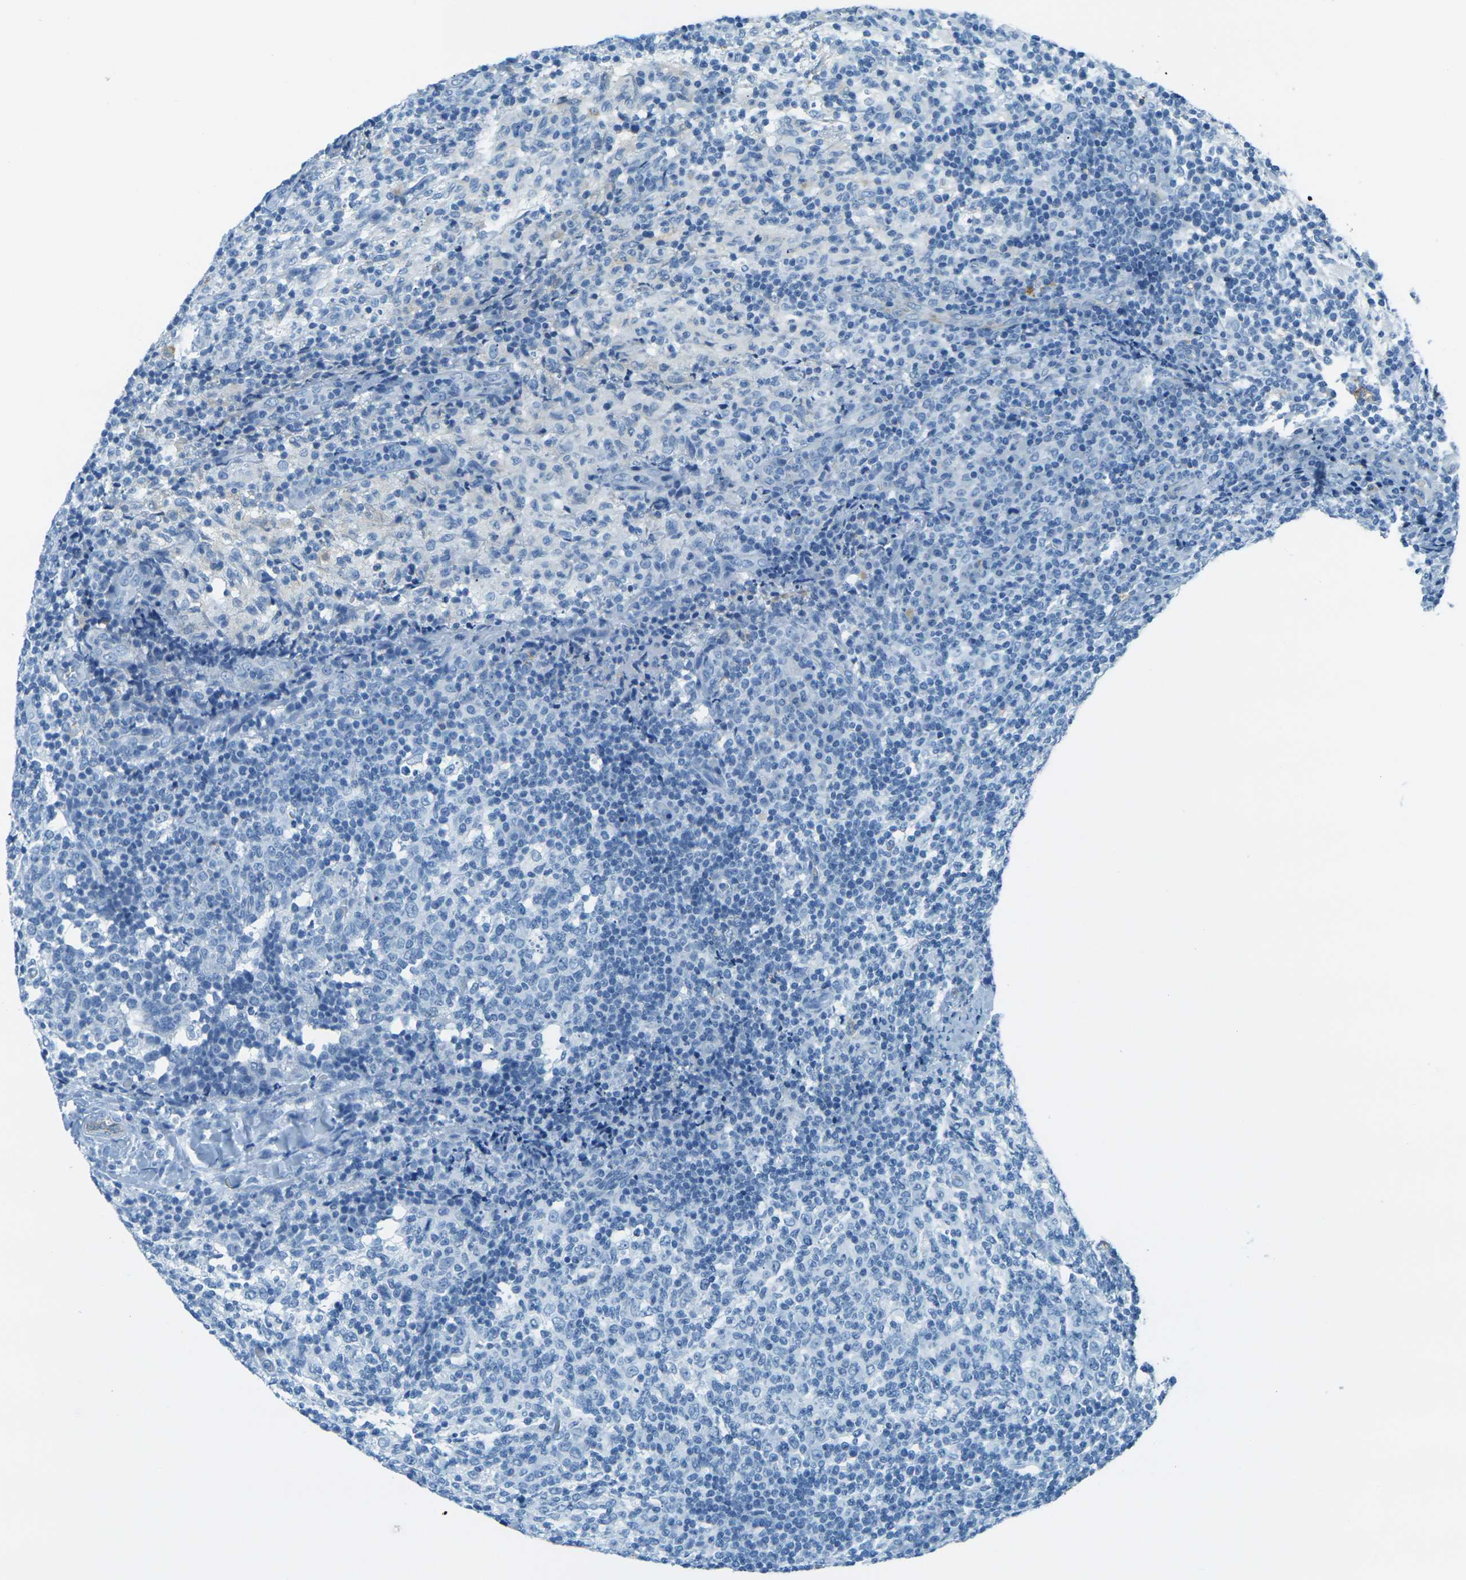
{"staining": {"intensity": "negative", "quantity": "none", "location": "none"}, "tissue": "lymph node", "cell_type": "Germinal center cells", "image_type": "normal", "snomed": [{"axis": "morphology", "description": "Normal tissue, NOS"}, {"axis": "morphology", "description": "Inflammation, NOS"}, {"axis": "topography", "description": "Lymph node"}], "caption": "Photomicrograph shows no protein staining in germinal center cells of normal lymph node.", "gene": "OCLN", "patient": {"sex": "male", "age": 55}}